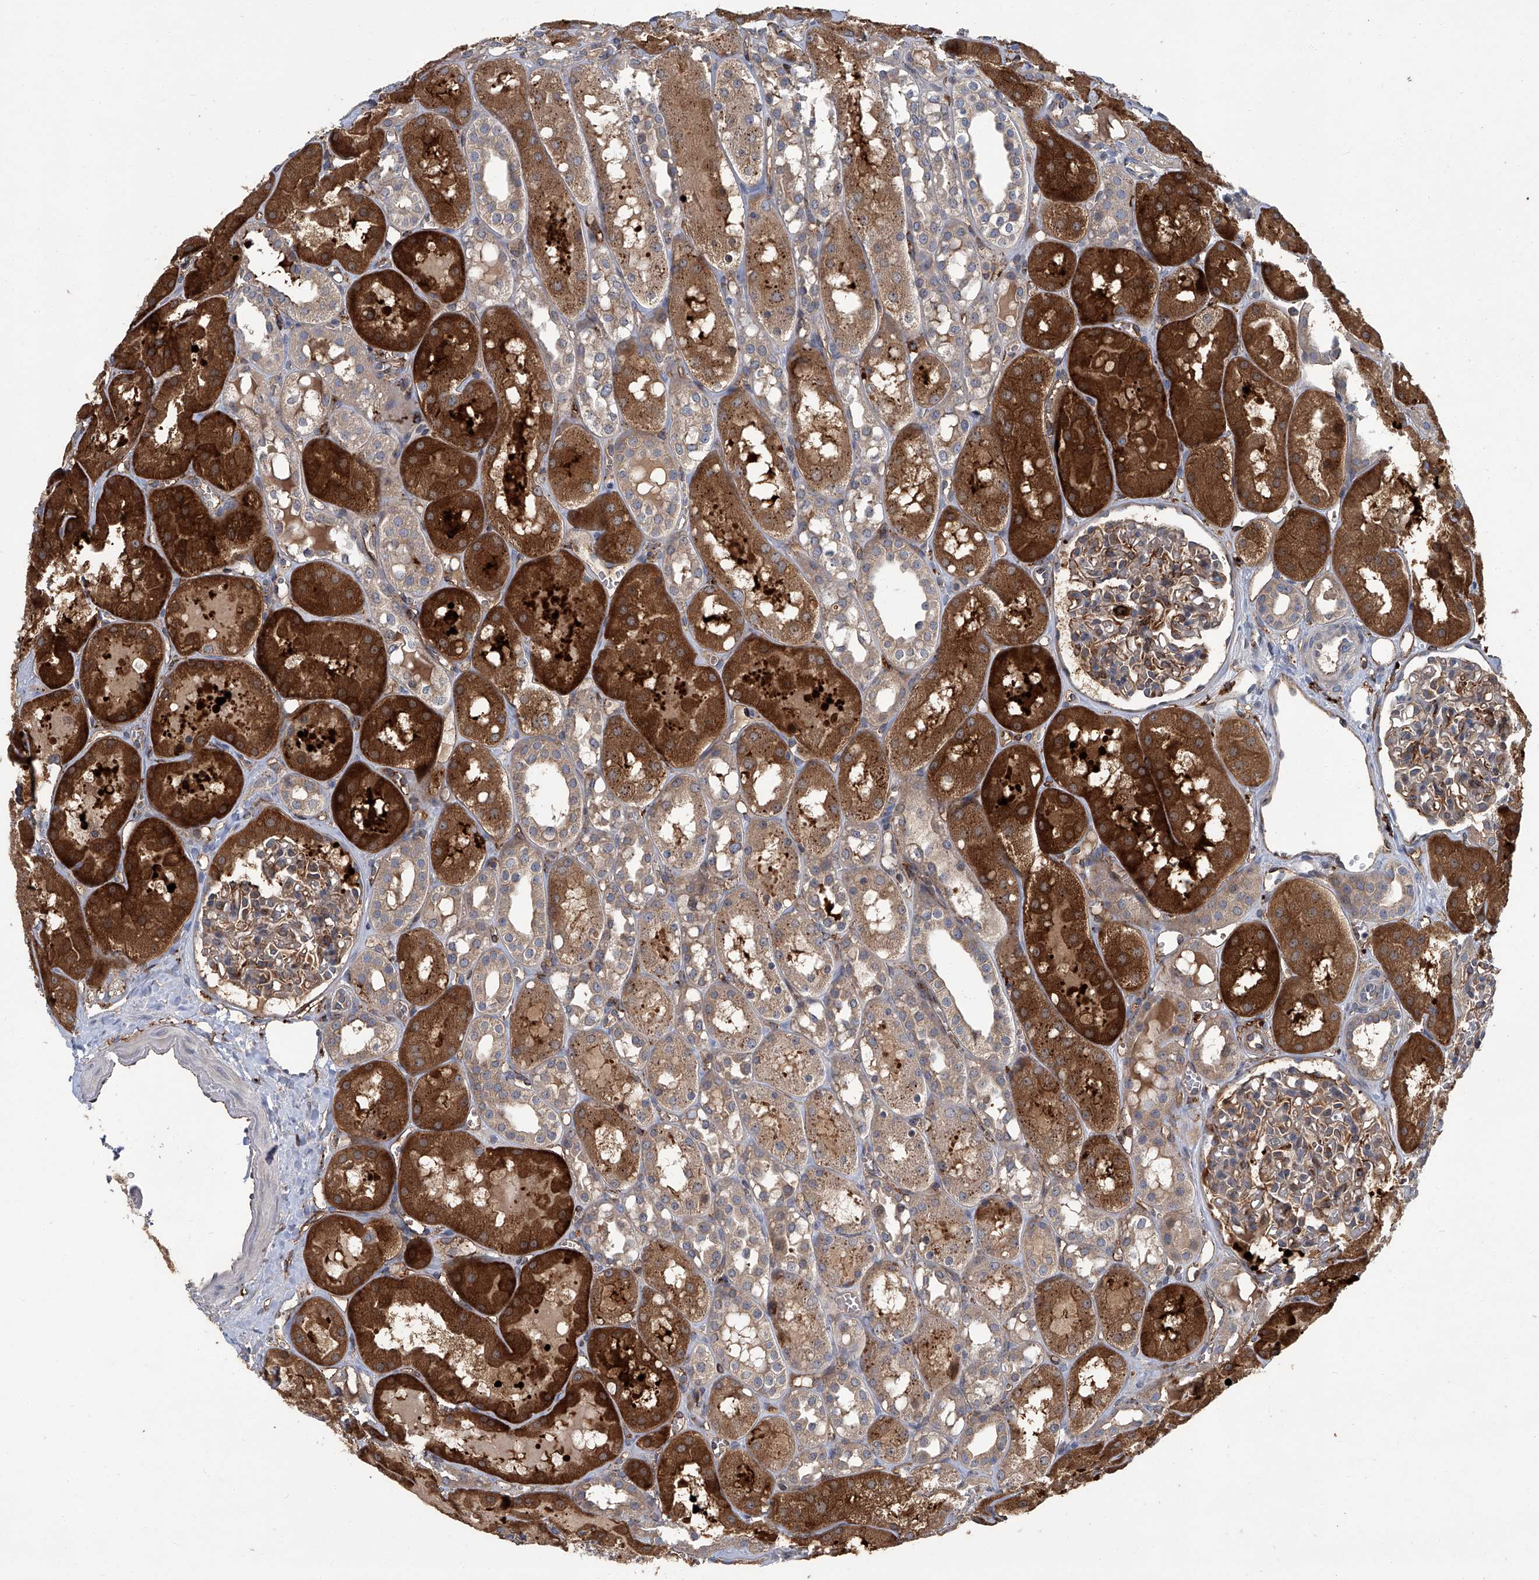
{"staining": {"intensity": "moderate", "quantity": "25%-75%", "location": "cytoplasmic/membranous"}, "tissue": "kidney", "cell_type": "Cells in glomeruli", "image_type": "normal", "snomed": [{"axis": "morphology", "description": "Normal tissue, NOS"}, {"axis": "topography", "description": "Kidney"}], "caption": "IHC micrograph of unremarkable human kidney stained for a protein (brown), which shows medium levels of moderate cytoplasmic/membranous expression in approximately 25%-75% of cells in glomeruli.", "gene": "FAM167A", "patient": {"sex": "male", "age": 16}}